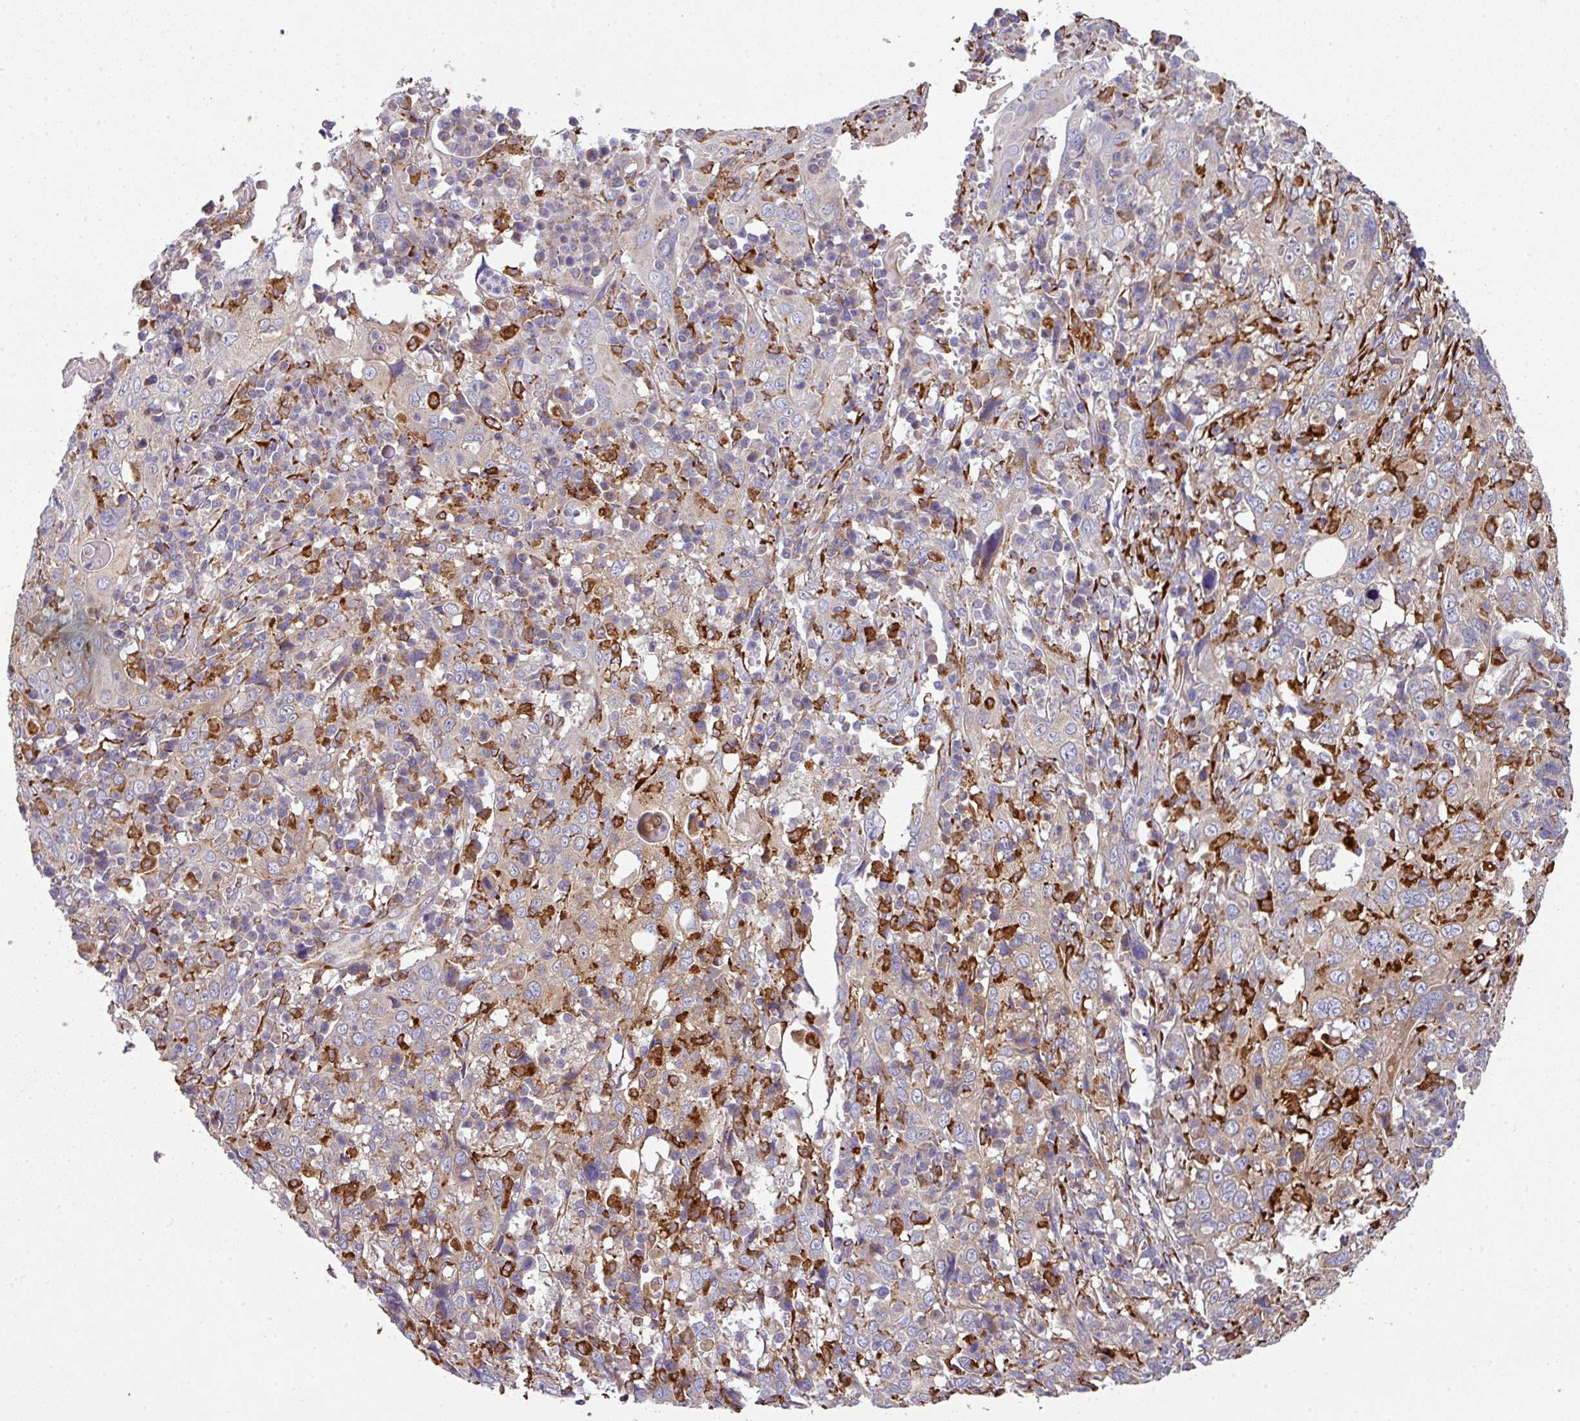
{"staining": {"intensity": "strong", "quantity": "<25%", "location": "cytoplasmic/membranous"}, "tissue": "cervical cancer", "cell_type": "Tumor cells", "image_type": "cancer", "snomed": [{"axis": "morphology", "description": "Squamous cell carcinoma, NOS"}, {"axis": "topography", "description": "Cervix"}], "caption": "Tumor cells exhibit medium levels of strong cytoplasmic/membranous positivity in about <25% of cells in human cervical cancer.", "gene": "ZNF268", "patient": {"sex": "female", "age": 46}}